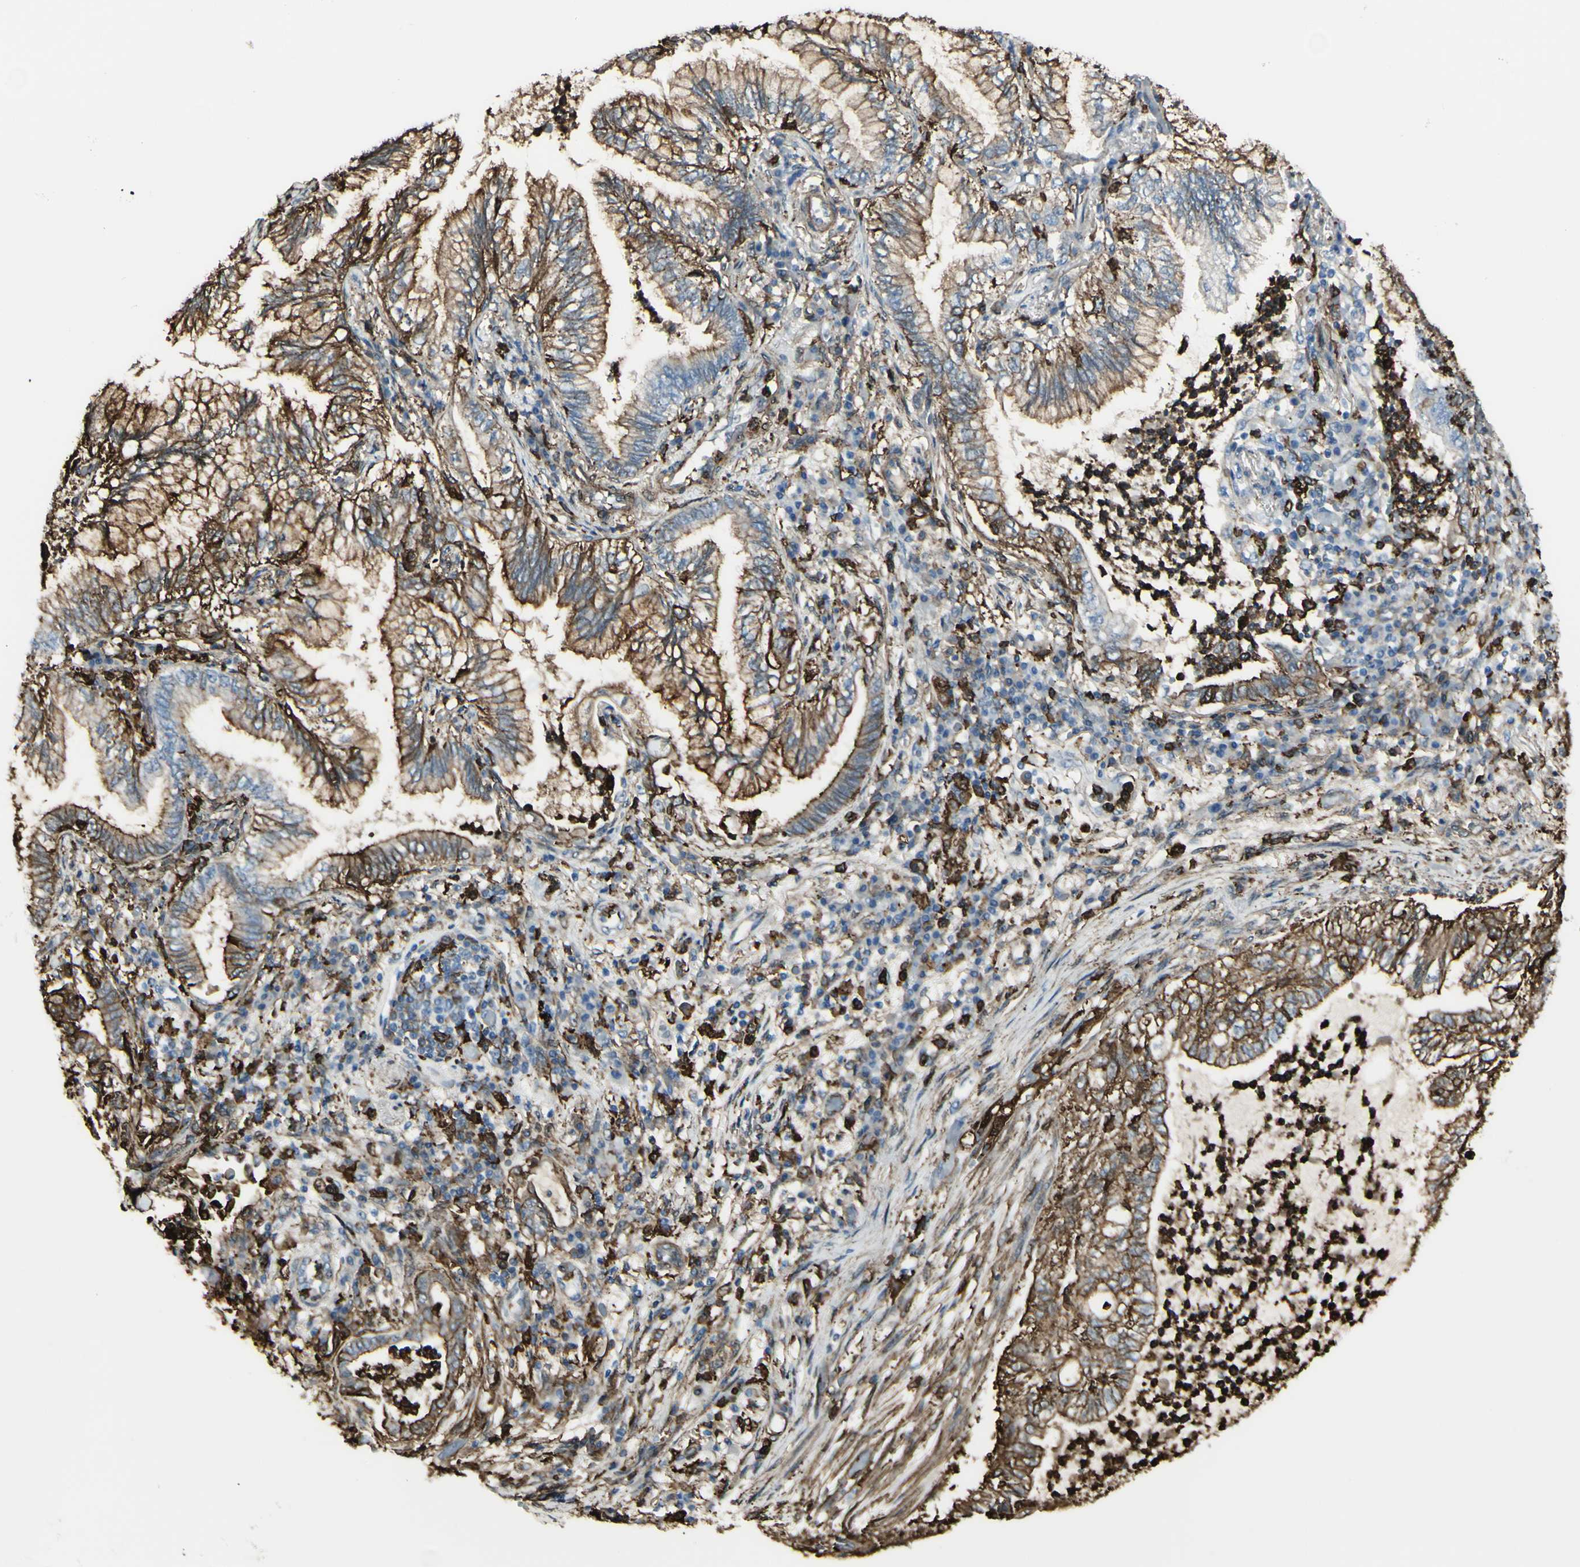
{"staining": {"intensity": "moderate", "quantity": "25%-75%", "location": "cytoplasmic/membranous"}, "tissue": "lung cancer", "cell_type": "Tumor cells", "image_type": "cancer", "snomed": [{"axis": "morphology", "description": "Normal tissue, NOS"}, {"axis": "morphology", "description": "Adenocarcinoma, NOS"}, {"axis": "topography", "description": "Bronchus"}, {"axis": "topography", "description": "Lung"}], "caption": "A brown stain labels moderate cytoplasmic/membranous staining of a protein in human lung cancer tumor cells.", "gene": "GSN", "patient": {"sex": "female", "age": 70}}